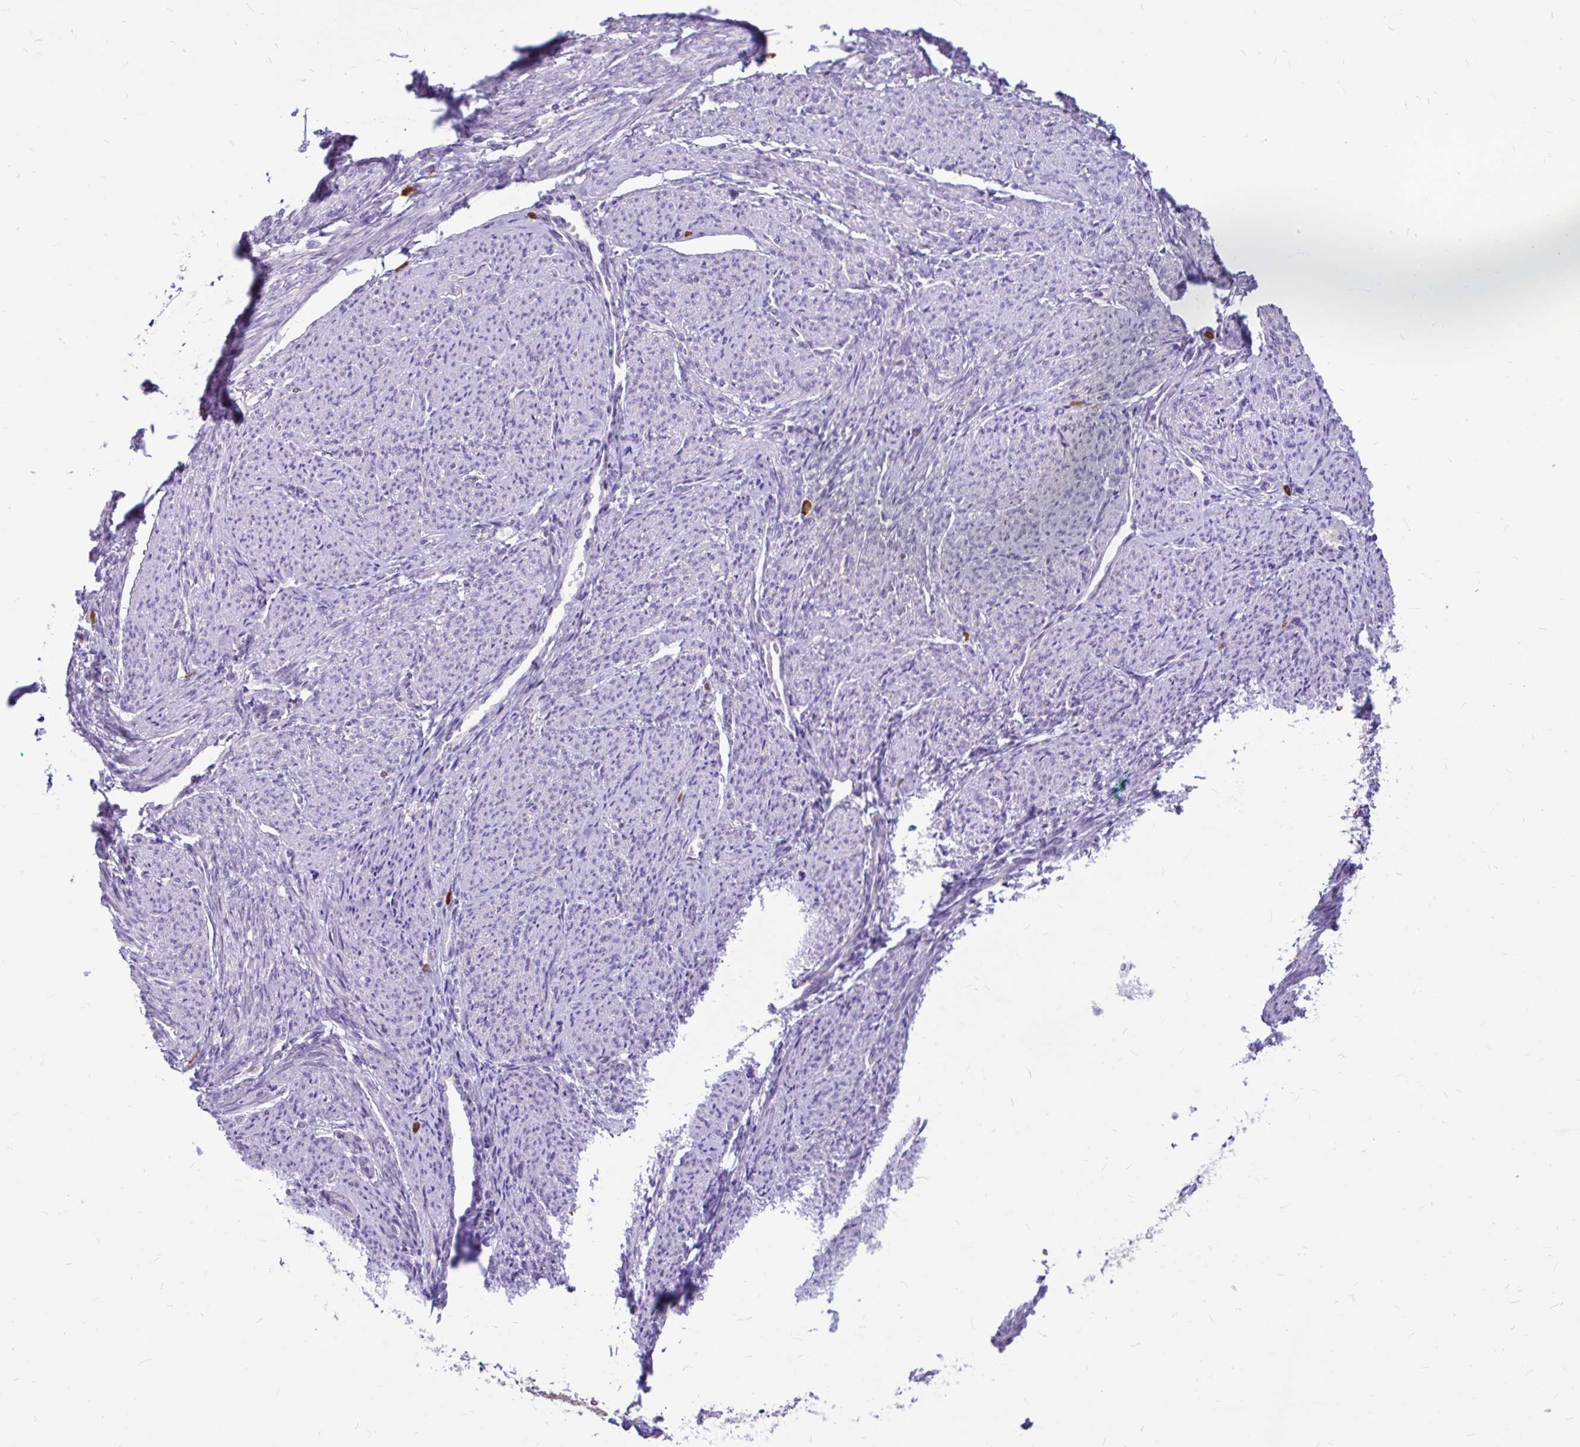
{"staining": {"intensity": "negative", "quantity": "none", "location": "none"}, "tissue": "smooth muscle", "cell_type": "Smooth muscle cells", "image_type": "normal", "snomed": [{"axis": "morphology", "description": "Normal tissue, NOS"}, {"axis": "topography", "description": "Smooth muscle"}], "caption": "Smooth muscle cells are negative for protein expression in benign human smooth muscle. (Stains: DAB (3,3'-diaminobenzidine) immunohistochemistry with hematoxylin counter stain, Microscopy: brightfield microscopy at high magnification).", "gene": "MAP1LC3A", "patient": {"sex": "female", "age": 65}}